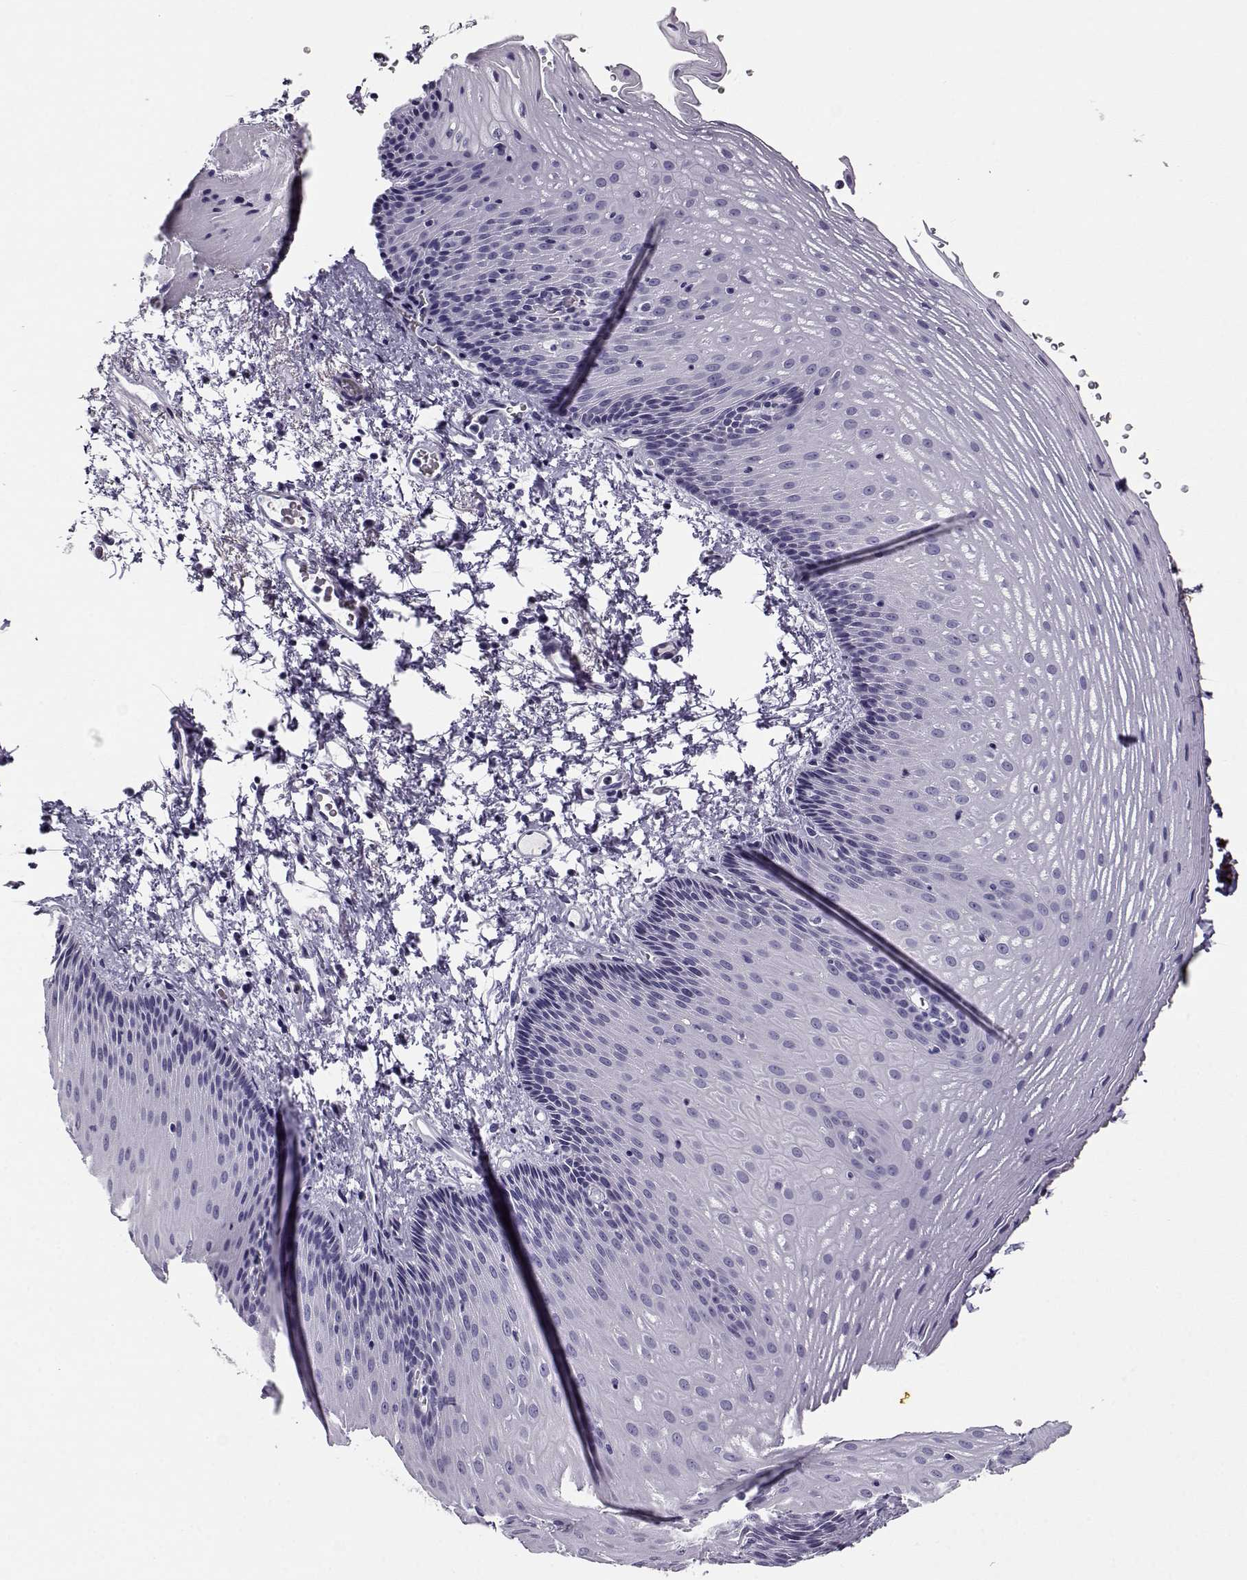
{"staining": {"intensity": "negative", "quantity": "none", "location": "none"}, "tissue": "esophagus", "cell_type": "Squamous epithelial cells", "image_type": "normal", "snomed": [{"axis": "morphology", "description": "Normal tissue, NOS"}, {"axis": "topography", "description": "Esophagus"}], "caption": "Immunohistochemical staining of unremarkable human esophagus exhibits no significant staining in squamous epithelial cells. Brightfield microscopy of immunohistochemistry stained with DAB (brown) and hematoxylin (blue), captured at high magnification.", "gene": "RHOXF2B", "patient": {"sex": "male", "age": 76}}